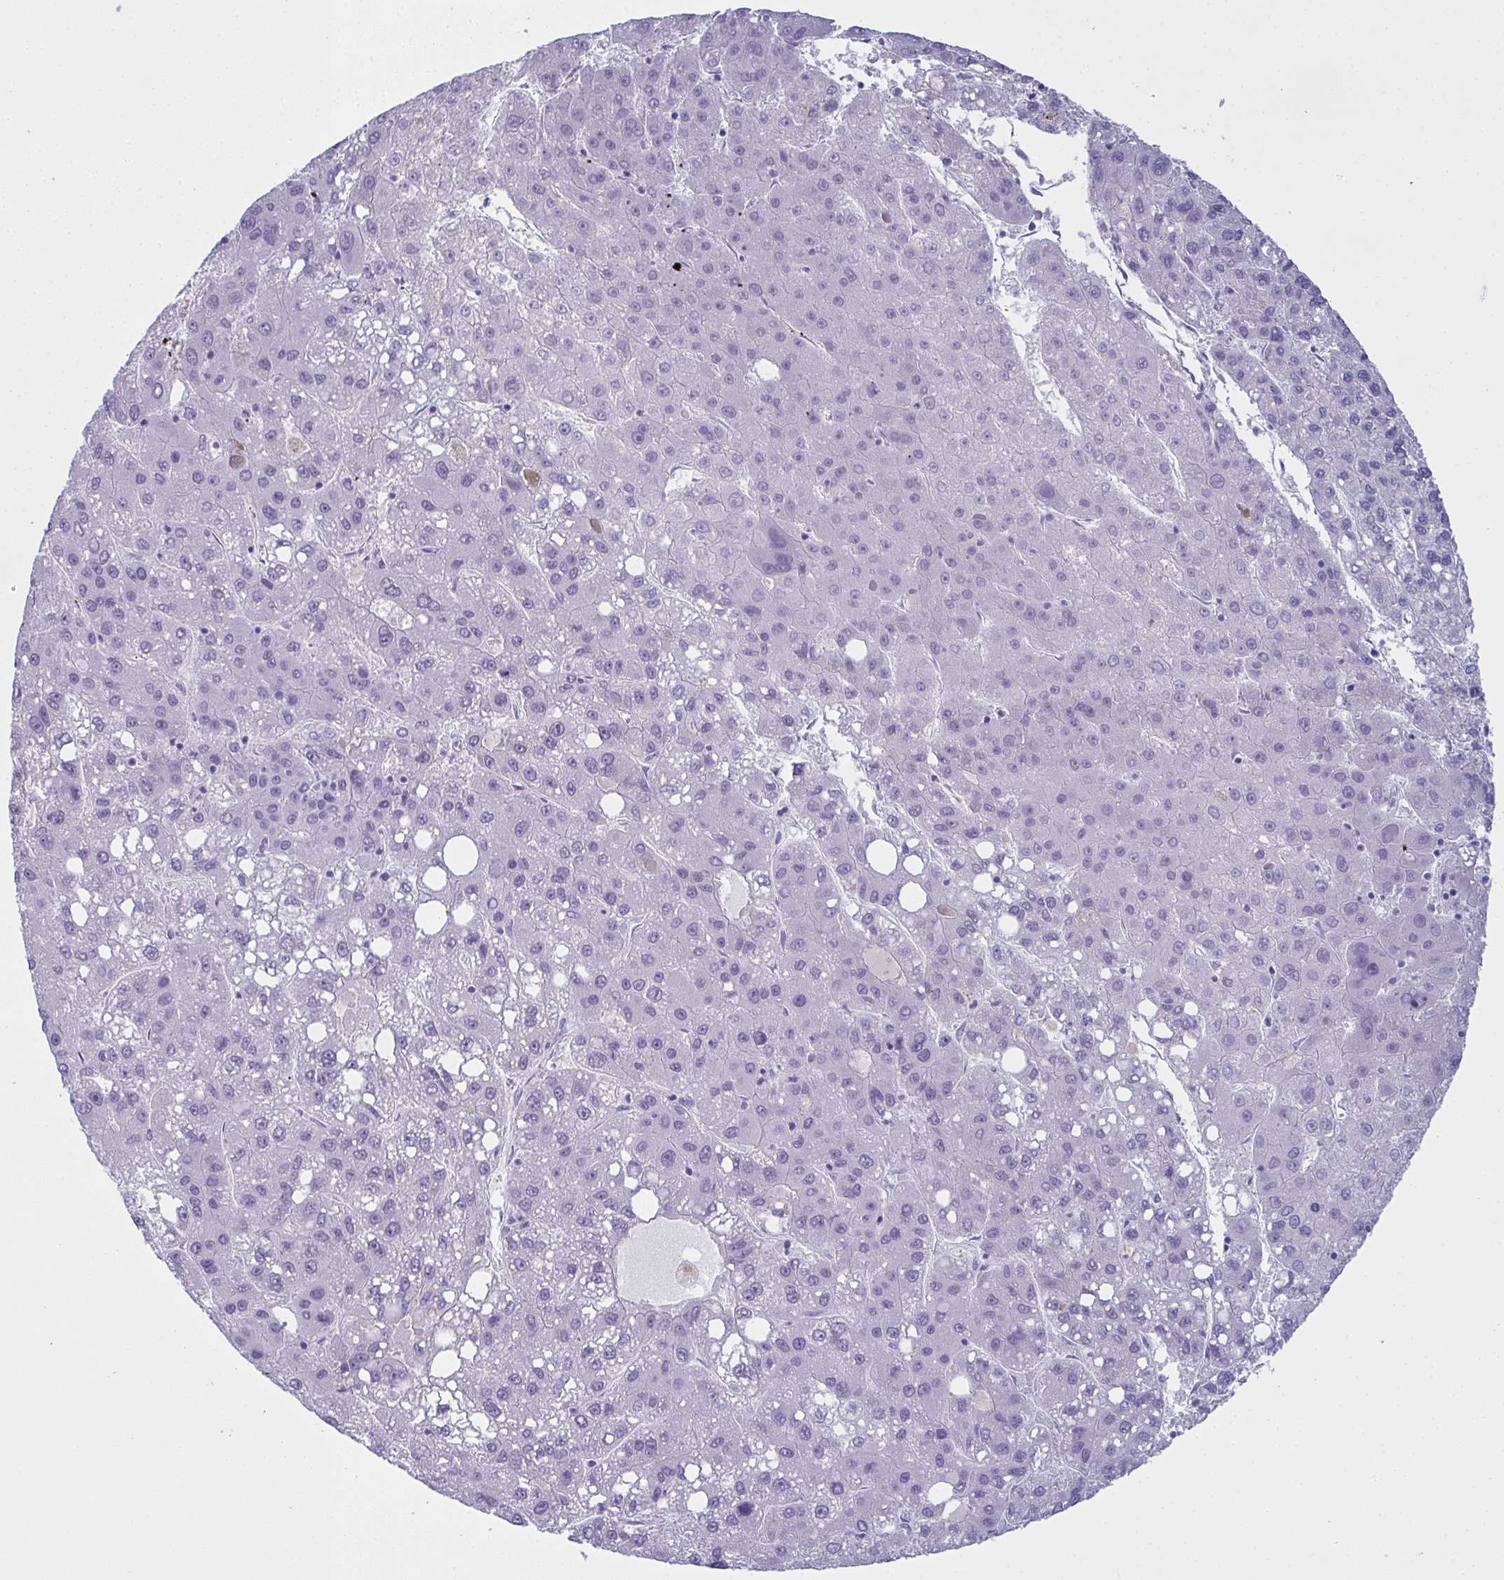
{"staining": {"intensity": "negative", "quantity": "none", "location": "none"}, "tissue": "liver cancer", "cell_type": "Tumor cells", "image_type": "cancer", "snomed": [{"axis": "morphology", "description": "Carcinoma, Hepatocellular, NOS"}, {"axis": "topography", "description": "Liver"}], "caption": "Immunohistochemical staining of liver cancer displays no significant expression in tumor cells.", "gene": "SLC36A2", "patient": {"sex": "female", "age": 82}}